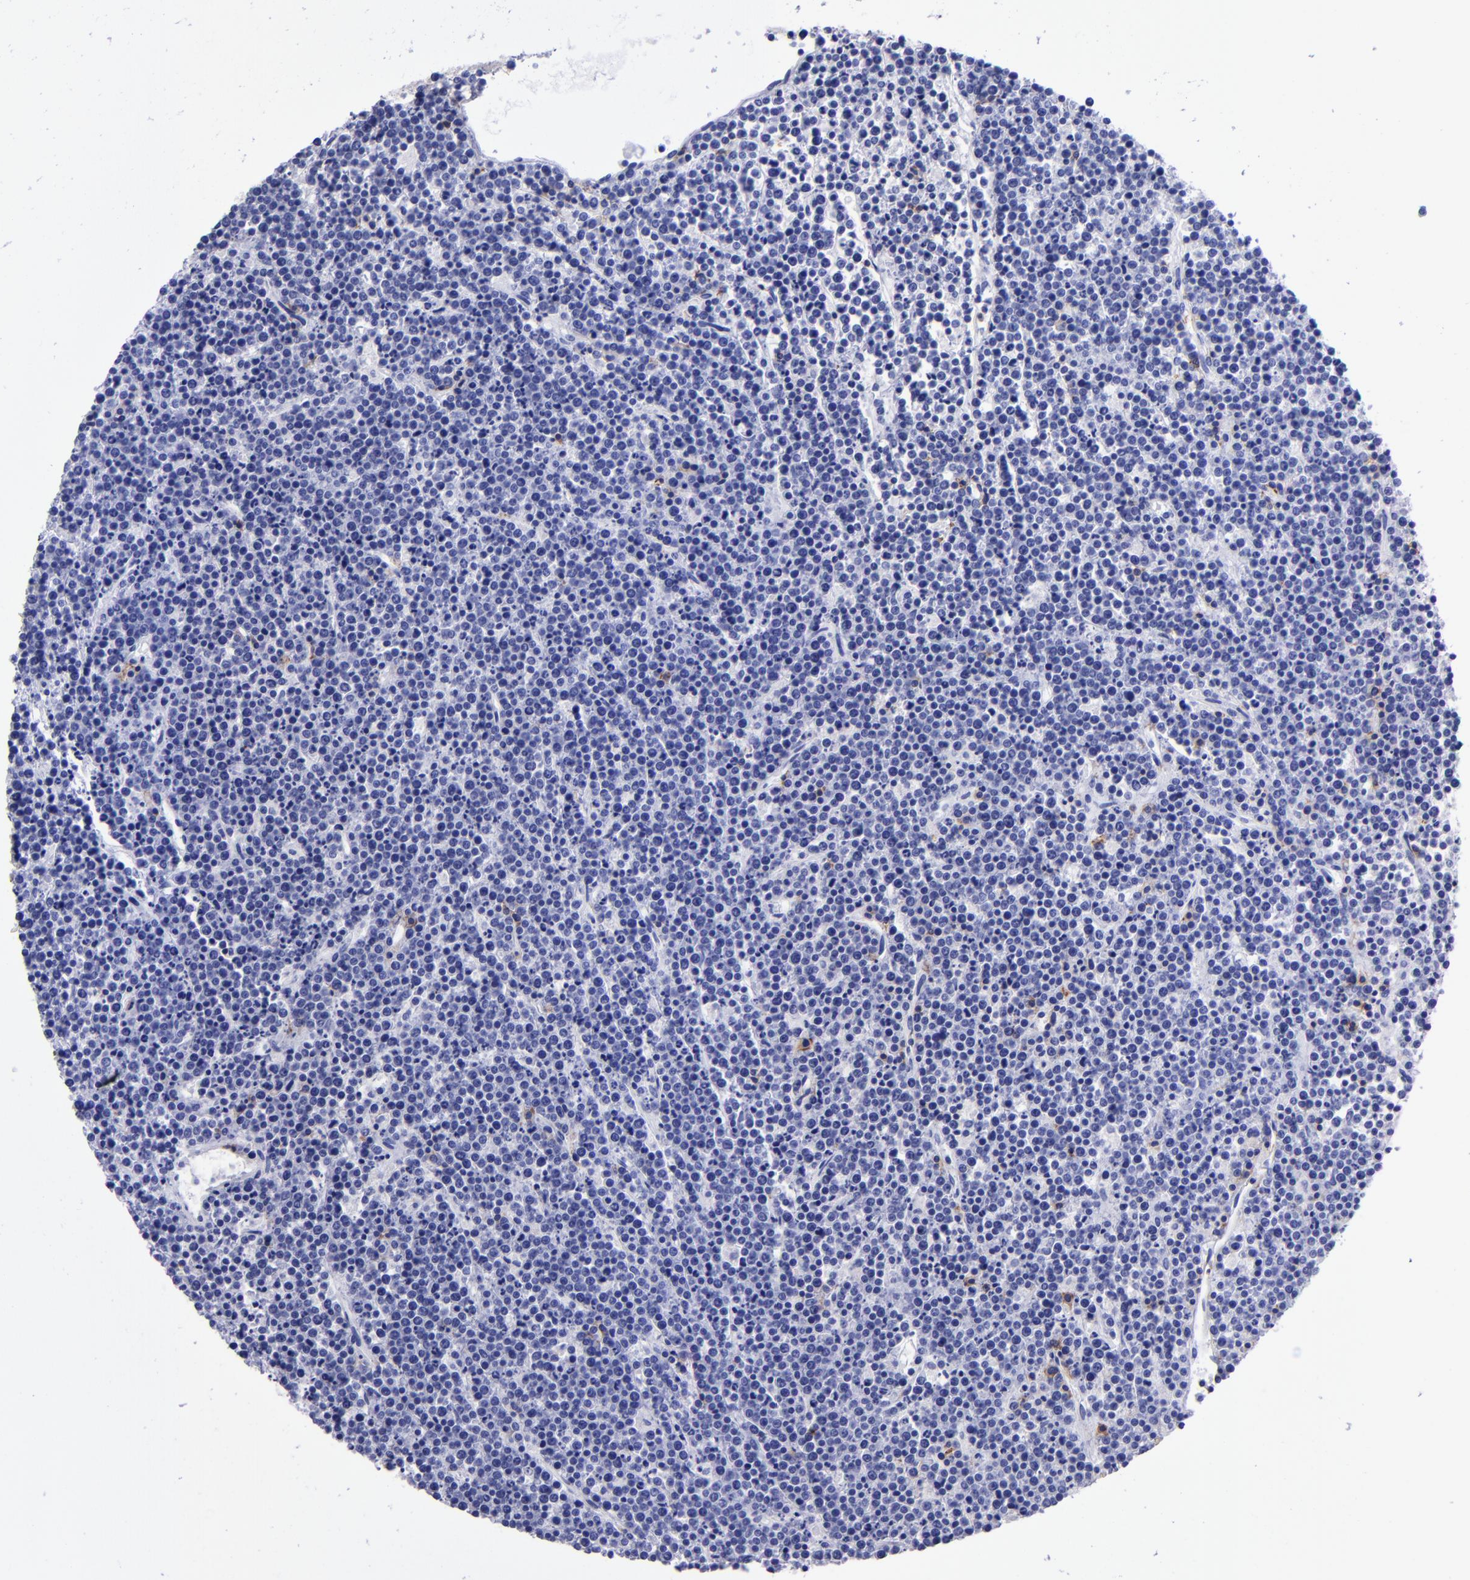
{"staining": {"intensity": "negative", "quantity": "none", "location": "none"}, "tissue": "lymphoma", "cell_type": "Tumor cells", "image_type": "cancer", "snomed": [{"axis": "morphology", "description": "Malignant lymphoma, non-Hodgkin's type, High grade"}, {"axis": "topography", "description": "Ovary"}], "caption": "This image is of lymphoma stained with immunohistochemistry (IHC) to label a protein in brown with the nuclei are counter-stained blue. There is no staining in tumor cells. (Immunohistochemistry (ihc), brightfield microscopy, high magnification).", "gene": "CD6", "patient": {"sex": "female", "age": 56}}